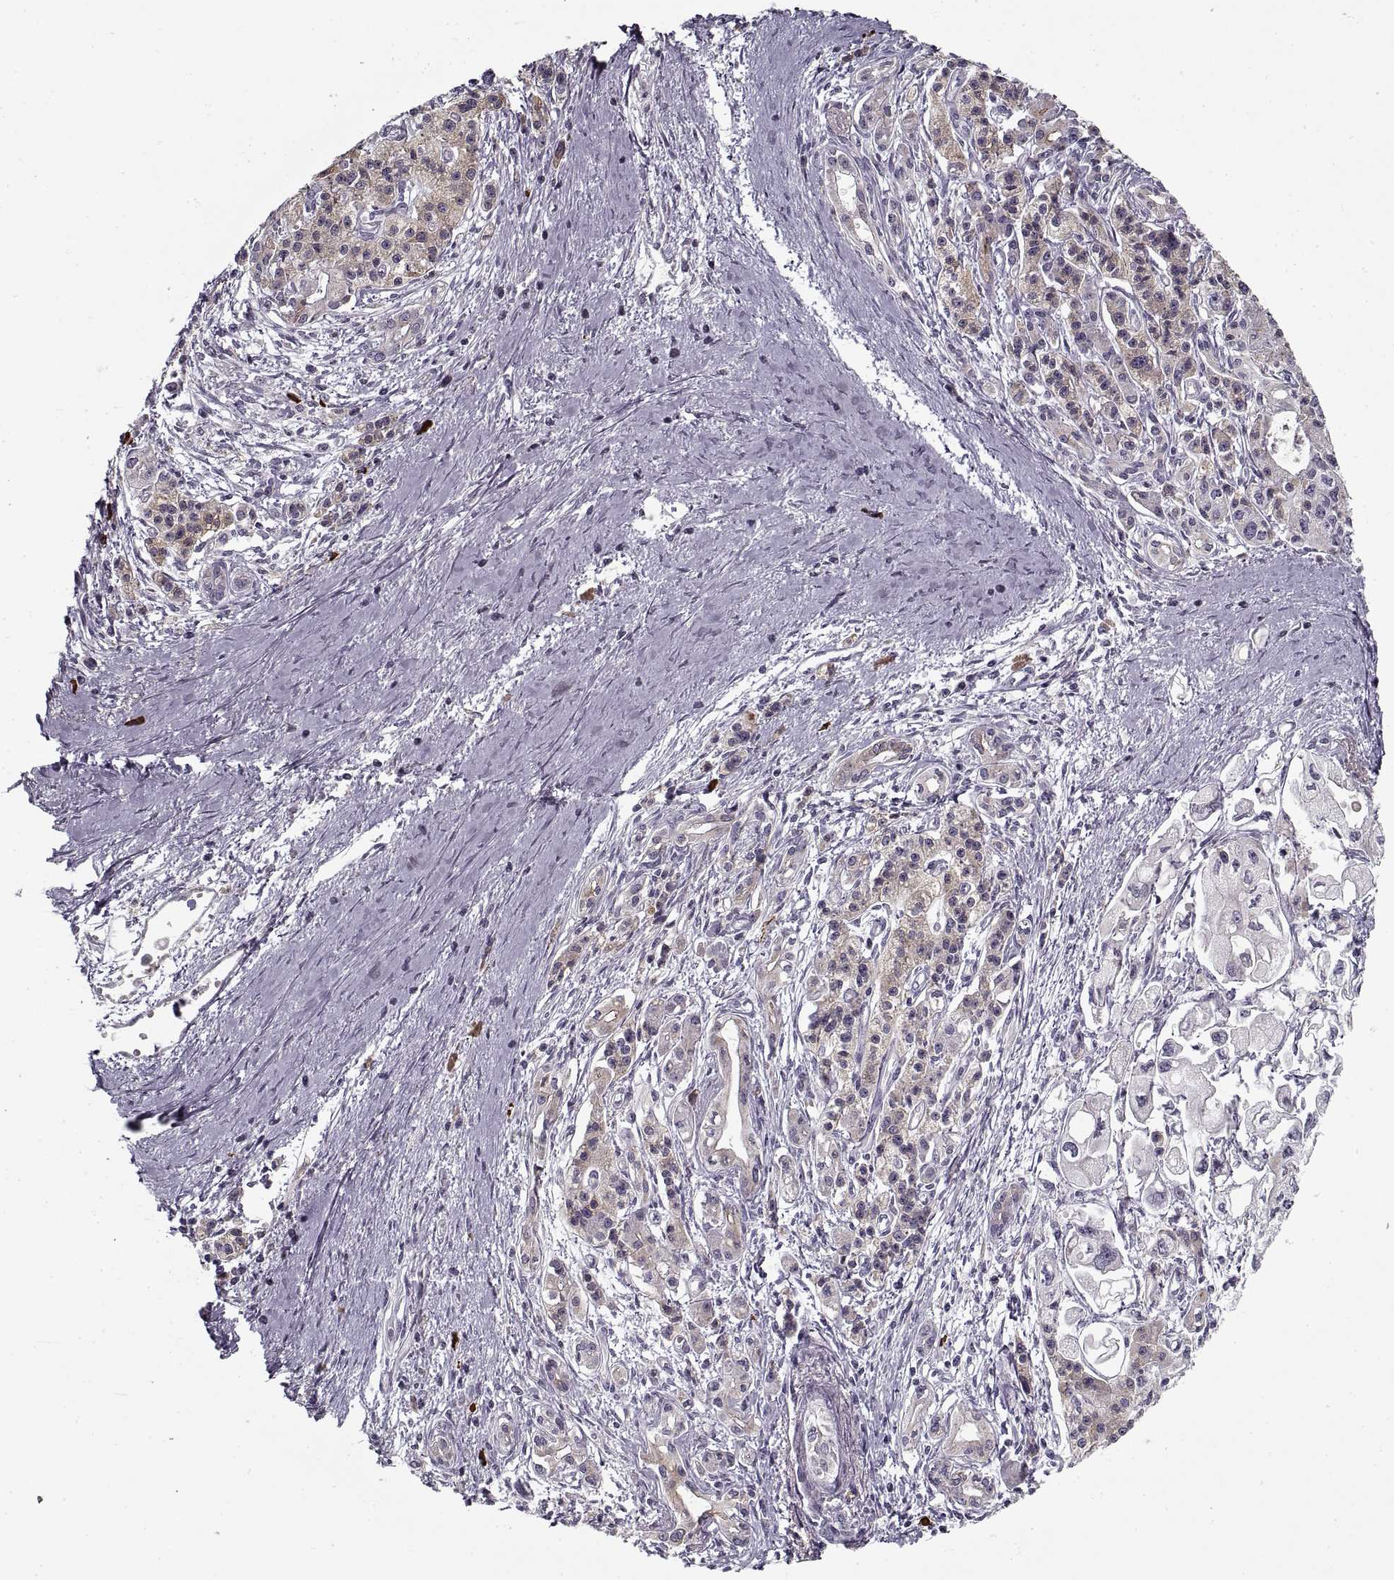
{"staining": {"intensity": "weak", "quantity": "<25%", "location": "cytoplasmic/membranous"}, "tissue": "pancreatic cancer", "cell_type": "Tumor cells", "image_type": "cancer", "snomed": [{"axis": "morphology", "description": "Adenocarcinoma, NOS"}, {"axis": "topography", "description": "Pancreas"}], "caption": "Pancreatic adenocarcinoma was stained to show a protein in brown. There is no significant expression in tumor cells. (DAB (3,3'-diaminobenzidine) immunohistochemistry visualized using brightfield microscopy, high magnification).", "gene": "GAD2", "patient": {"sex": "male", "age": 70}}